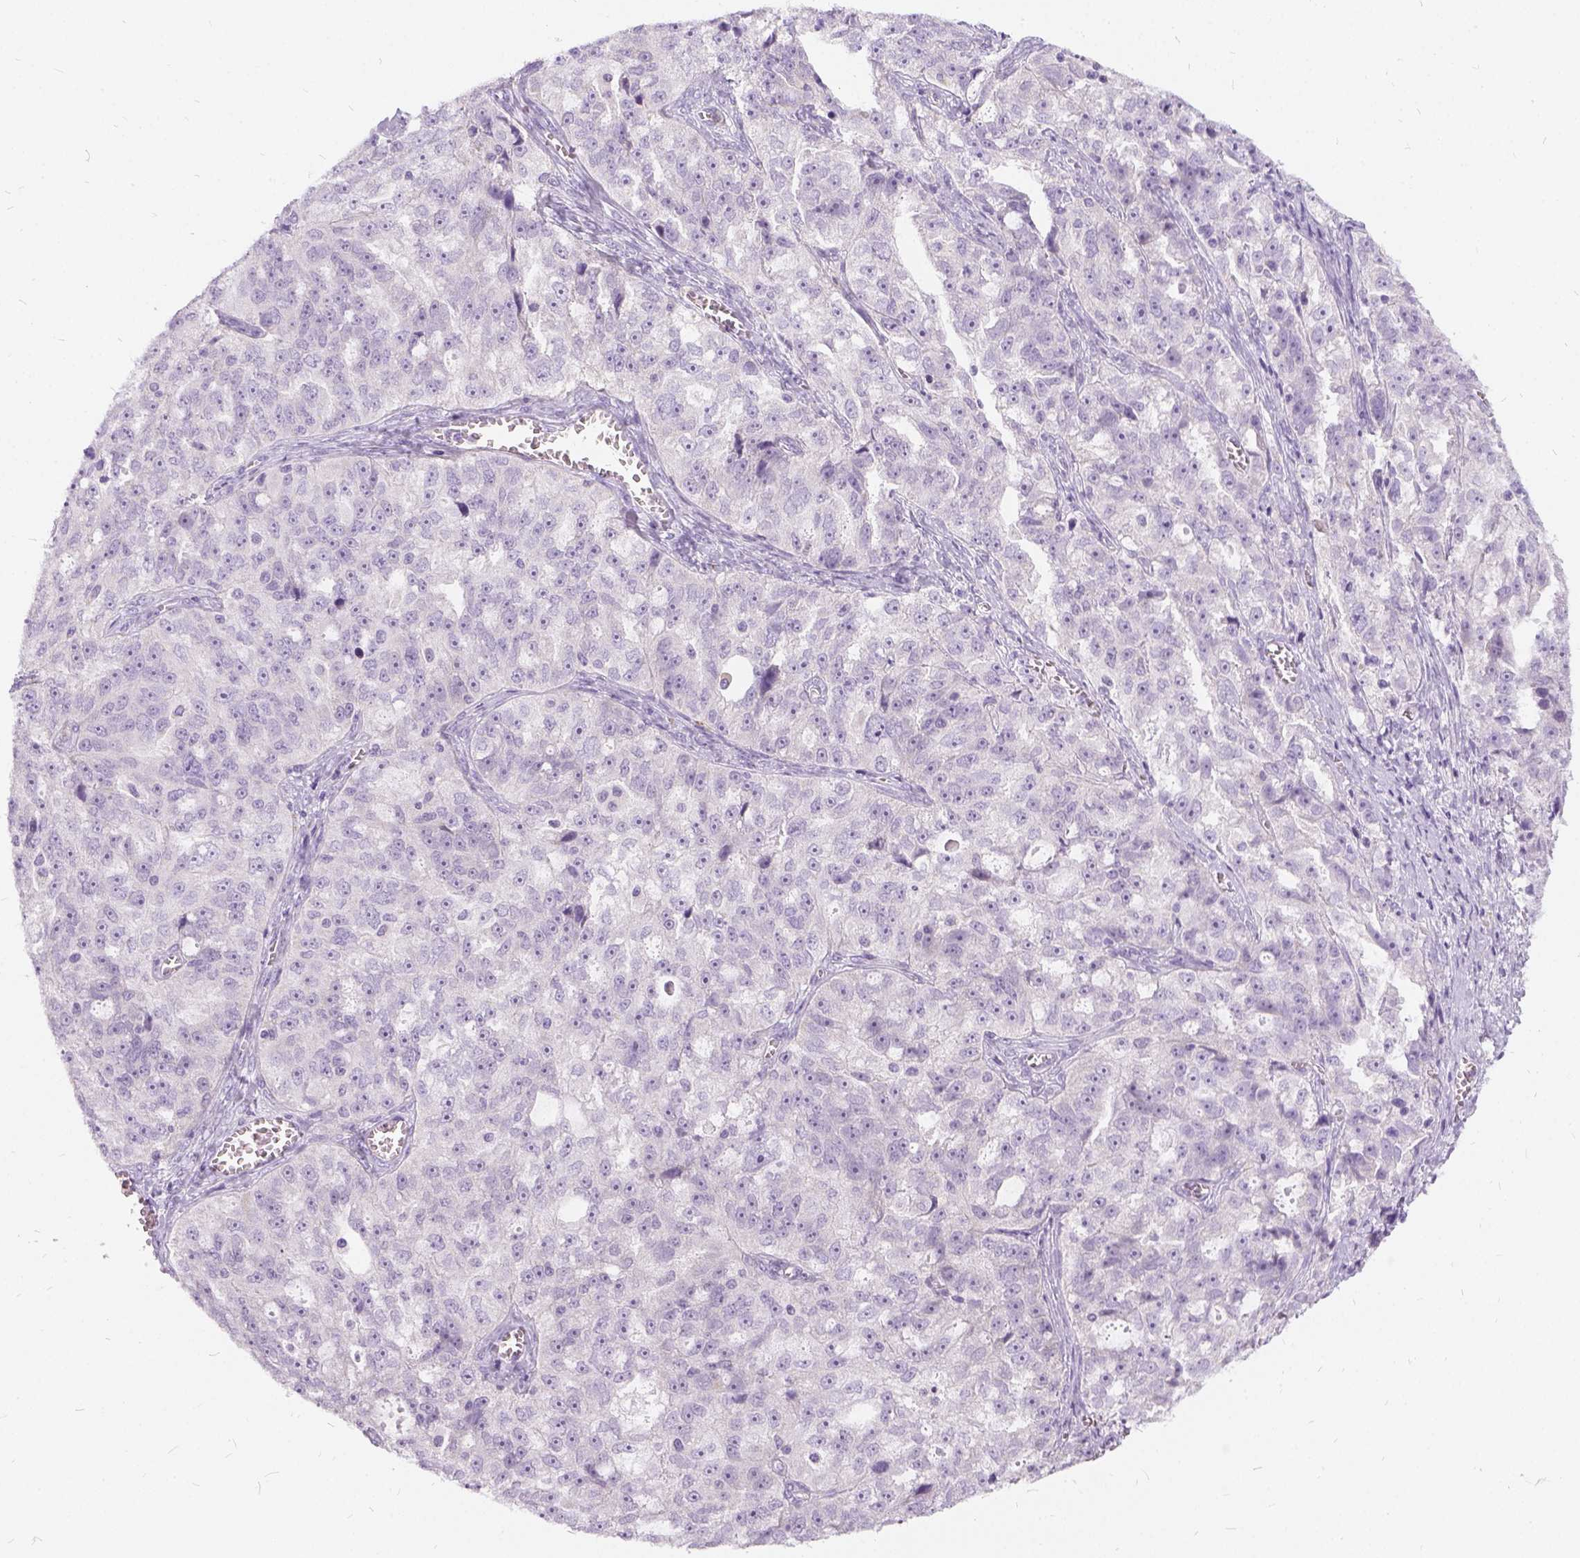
{"staining": {"intensity": "negative", "quantity": "none", "location": "none"}, "tissue": "ovarian cancer", "cell_type": "Tumor cells", "image_type": "cancer", "snomed": [{"axis": "morphology", "description": "Cystadenocarcinoma, serous, NOS"}, {"axis": "topography", "description": "Ovary"}], "caption": "A histopathology image of ovarian cancer stained for a protein displays no brown staining in tumor cells.", "gene": "FDX1", "patient": {"sex": "female", "age": 51}}